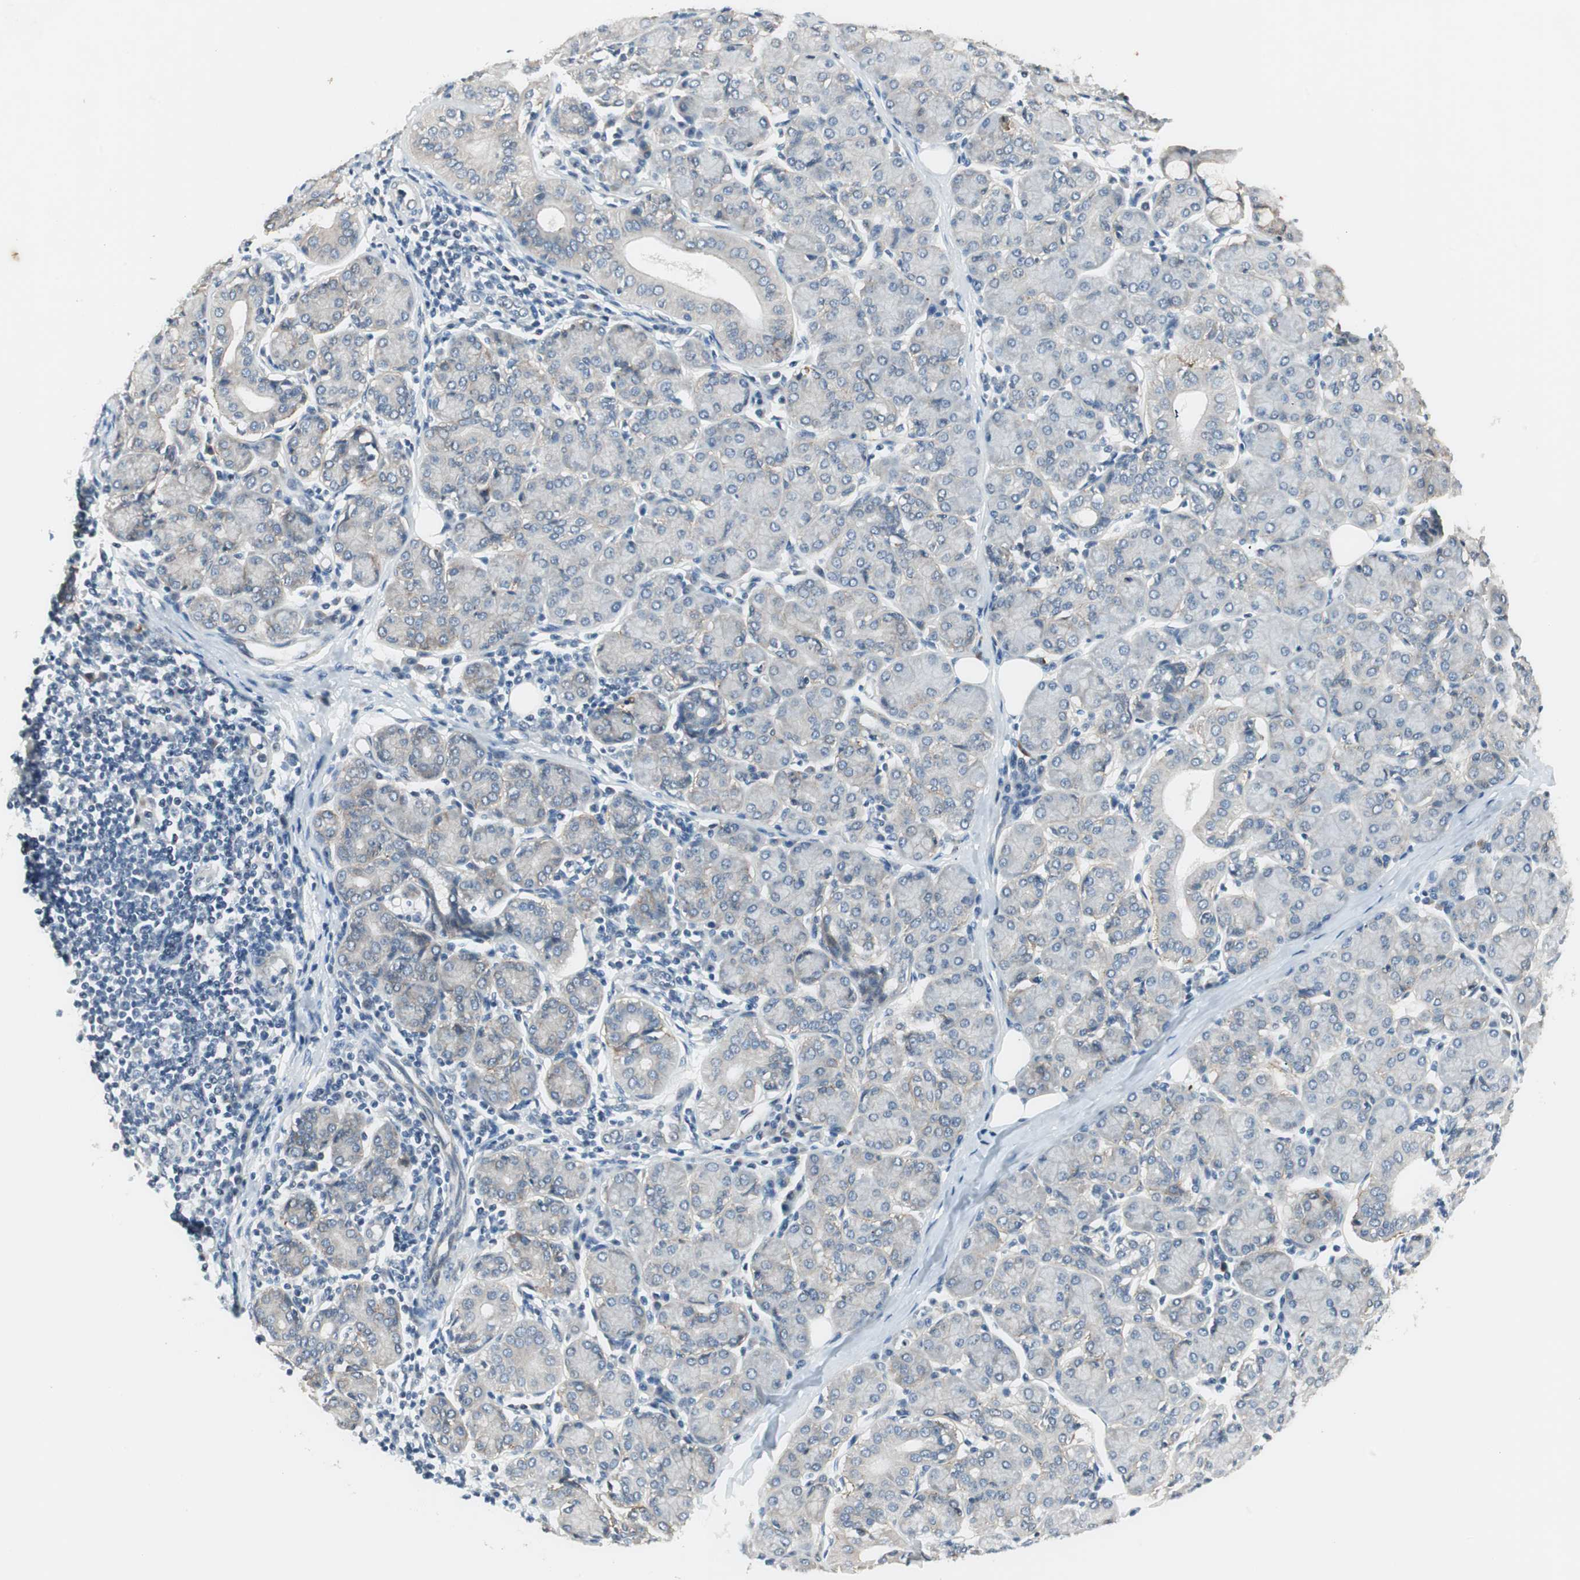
{"staining": {"intensity": "negative", "quantity": "none", "location": "none"}, "tissue": "salivary gland", "cell_type": "Glandular cells", "image_type": "normal", "snomed": [{"axis": "morphology", "description": "Normal tissue, NOS"}, {"axis": "morphology", "description": "Inflammation, NOS"}, {"axis": "topography", "description": "Lymph node"}, {"axis": "topography", "description": "Salivary gland"}], "caption": "Immunohistochemistry photomicrograph of normal human salivary gland stained for a protein (brown), which demonstrates no staining in glandular cells. Nuclei are stained in blue.", "gene": "ITGB4", "patient": {"sex": "male", "age": 3}}